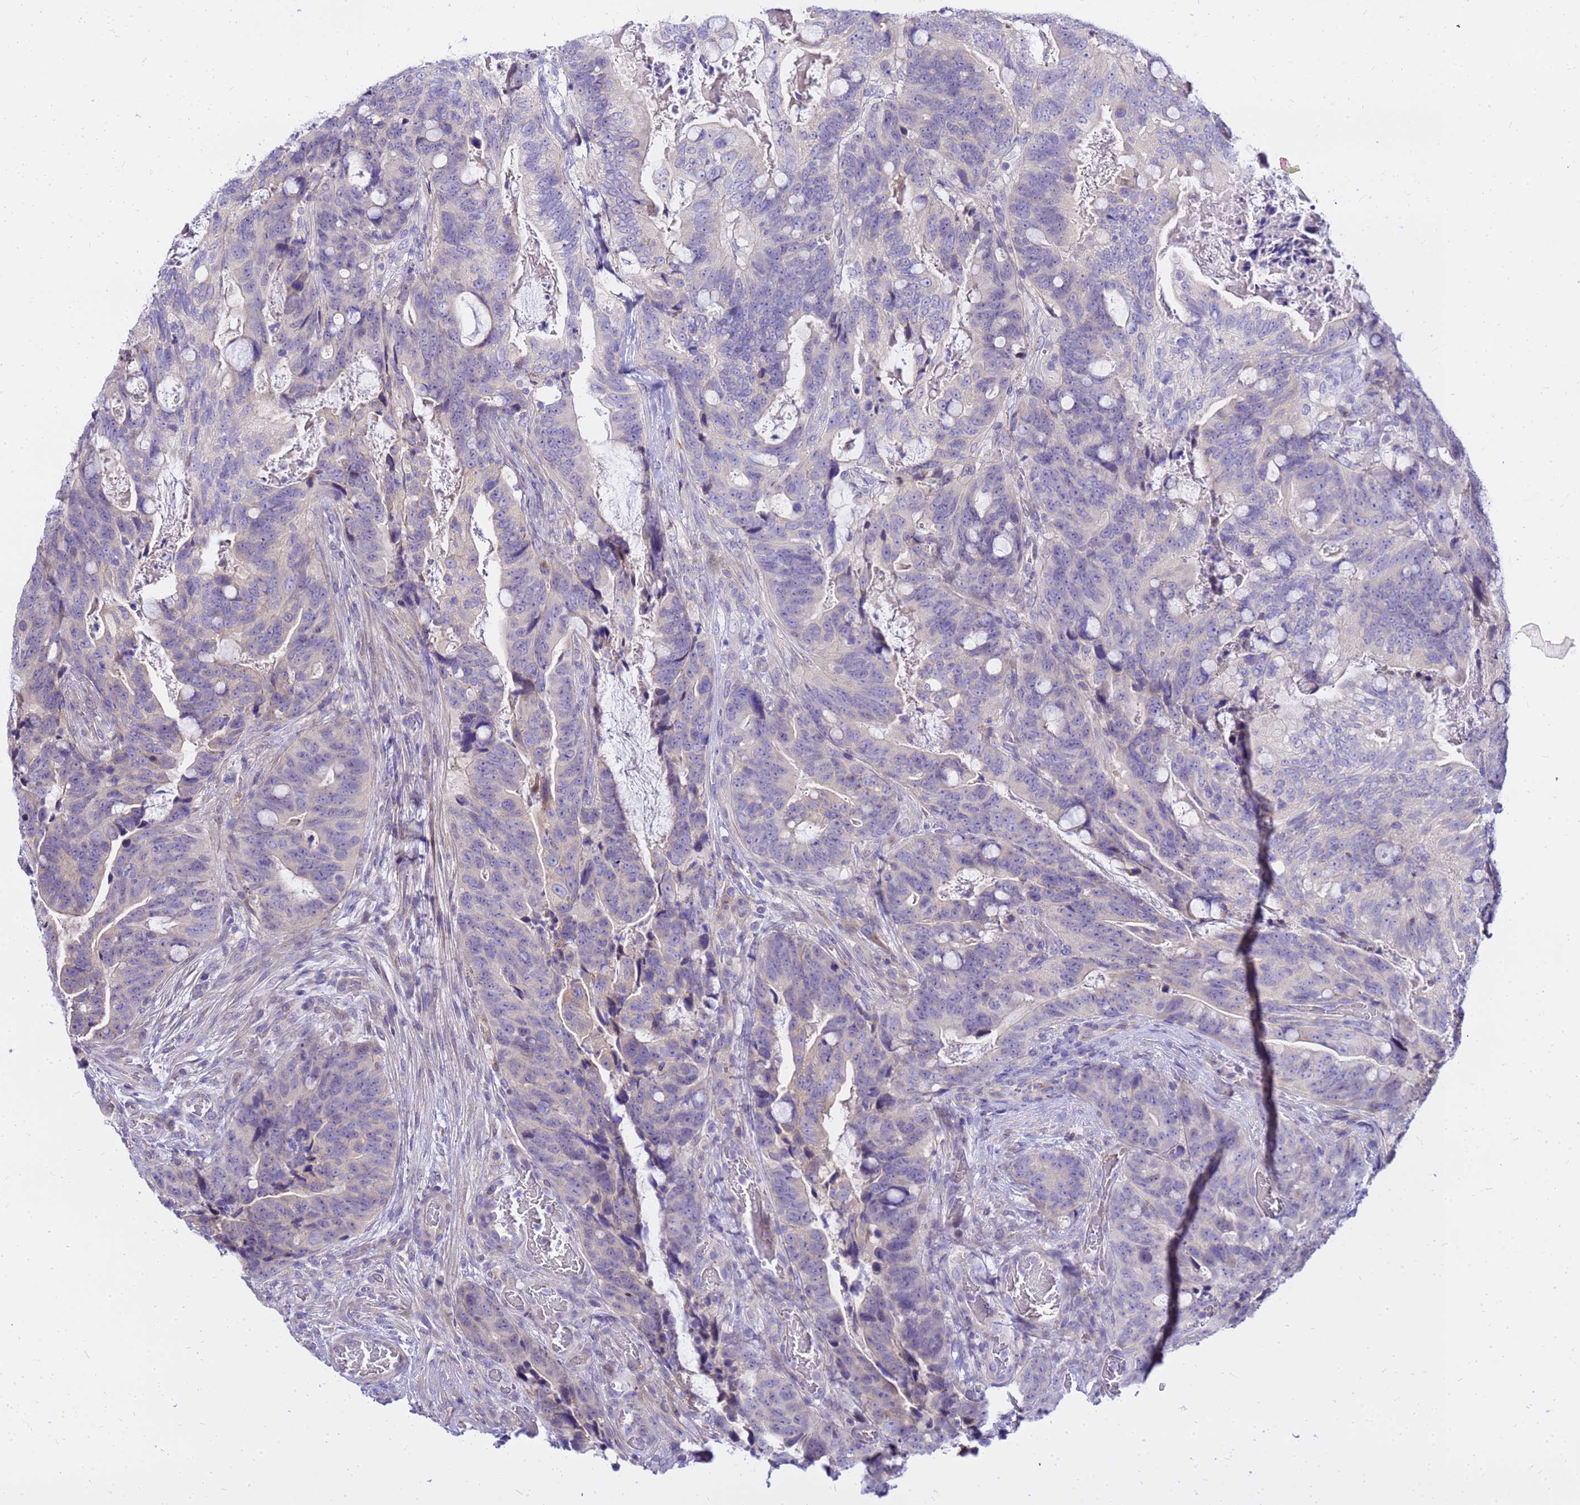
{"staining": {"intensity": "negative", "quantity": "none", "location": "none"}, "tissue": "colorectal cancer", "cell_type": "Tumor cells", "image_type": "cancer", "snomed": [{"axis": "morphology", "description": "Adenocarcinoma, NOS"}, {"axis": "topography", "description": "Colon"}], "caption": "Tumor cells are negative for protein expression in human adenocarcinoma (colorectal).", "gene": "HERC5", "patient": {"sex": "female", "age": 82}}